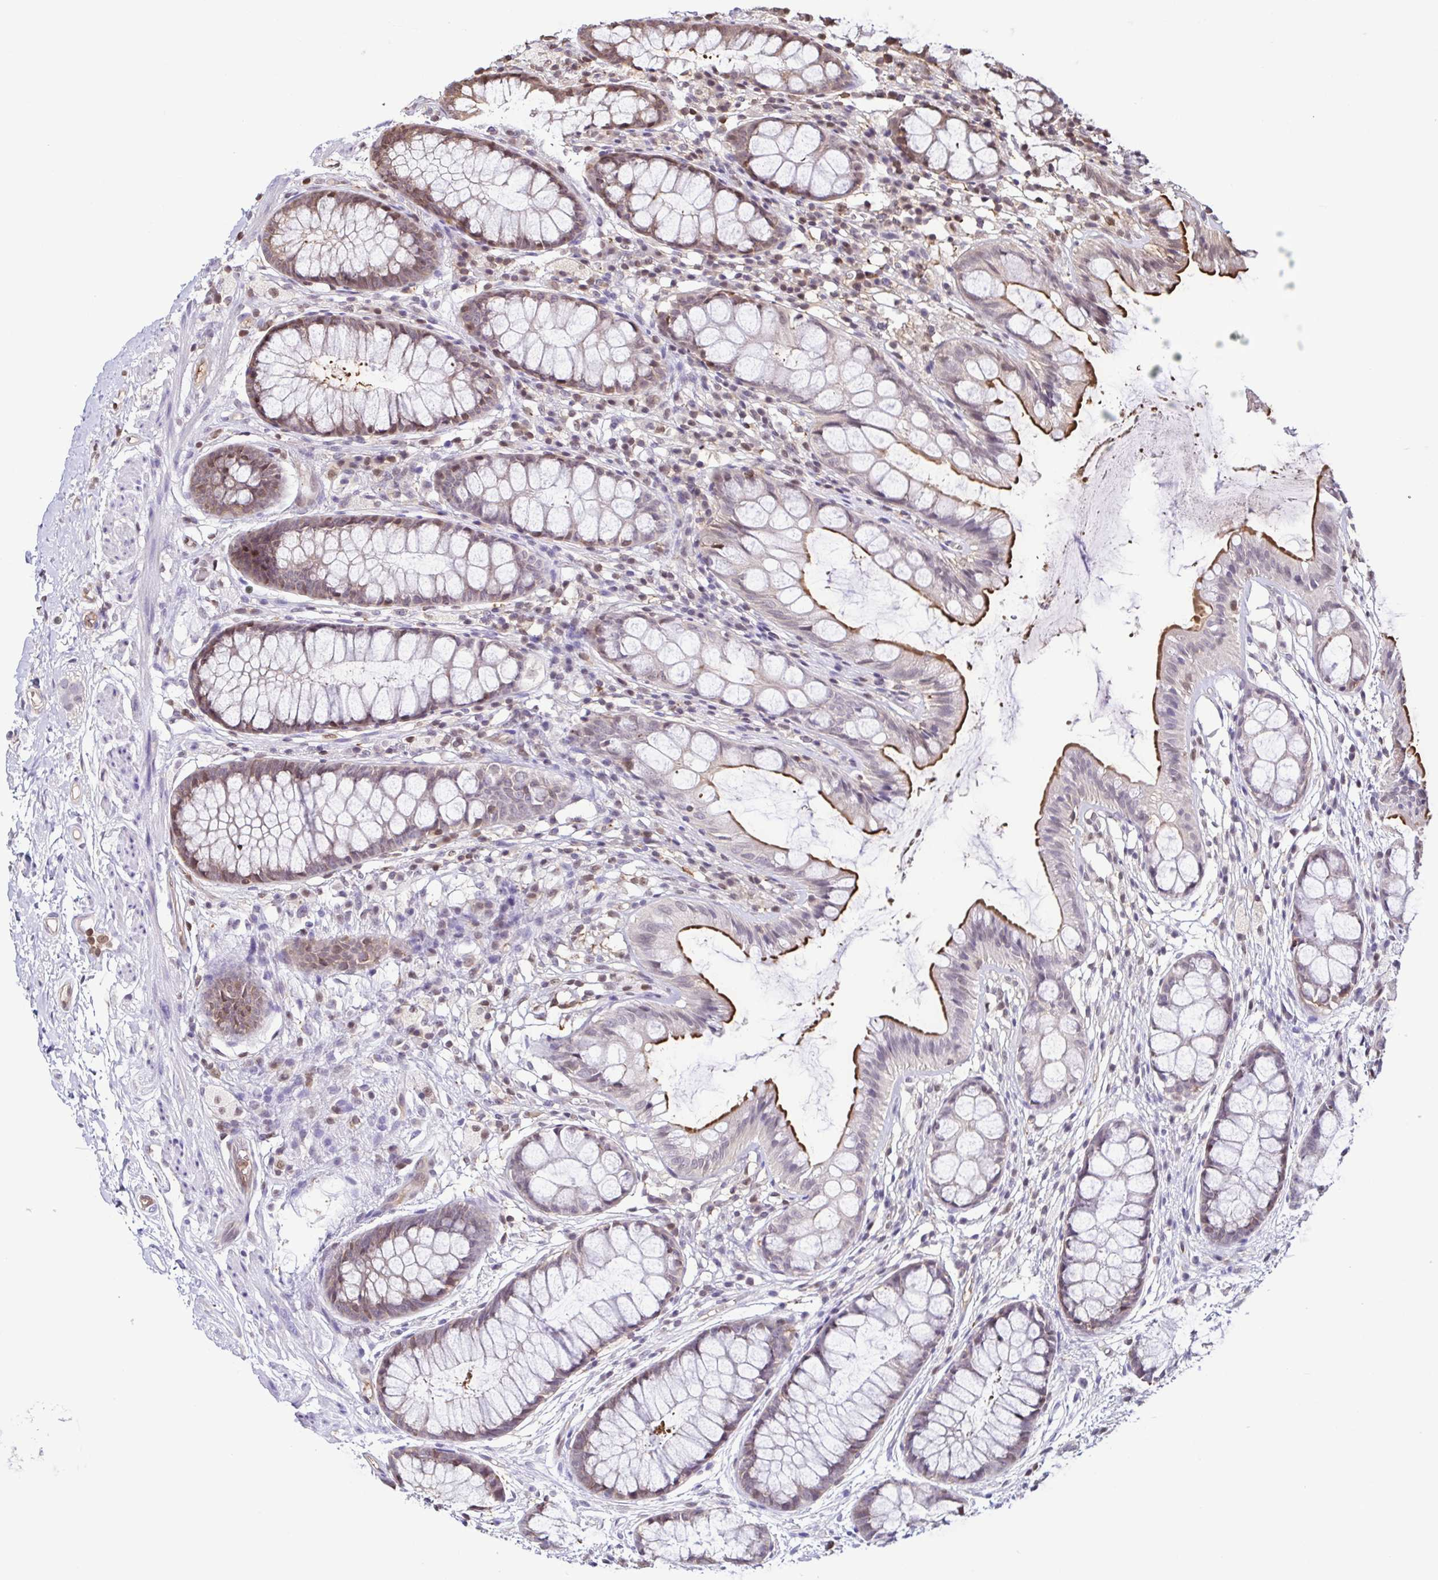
{"staining": {"intensity": "strong", "quantity": "25%-75%", "location": "cytoplasmic/membranous,nuclear"}, "tissue": "rectum", "cell_type": "Glandular cells", "image_type": "normal", "snomed": [{"axis": "morphology", "description": "Normal tissue, NOS"}, {"axis": "topography", "description": "Rectum"}], "caption": "Glandular cells demonstrate high levels of strong cytoplasmic/membranous,nuclear staining in approximately 25%-75% of cells in unremarkable human rectum.", "gene": "PSMB9", "patient": {"sex": "female", "age": 62}}